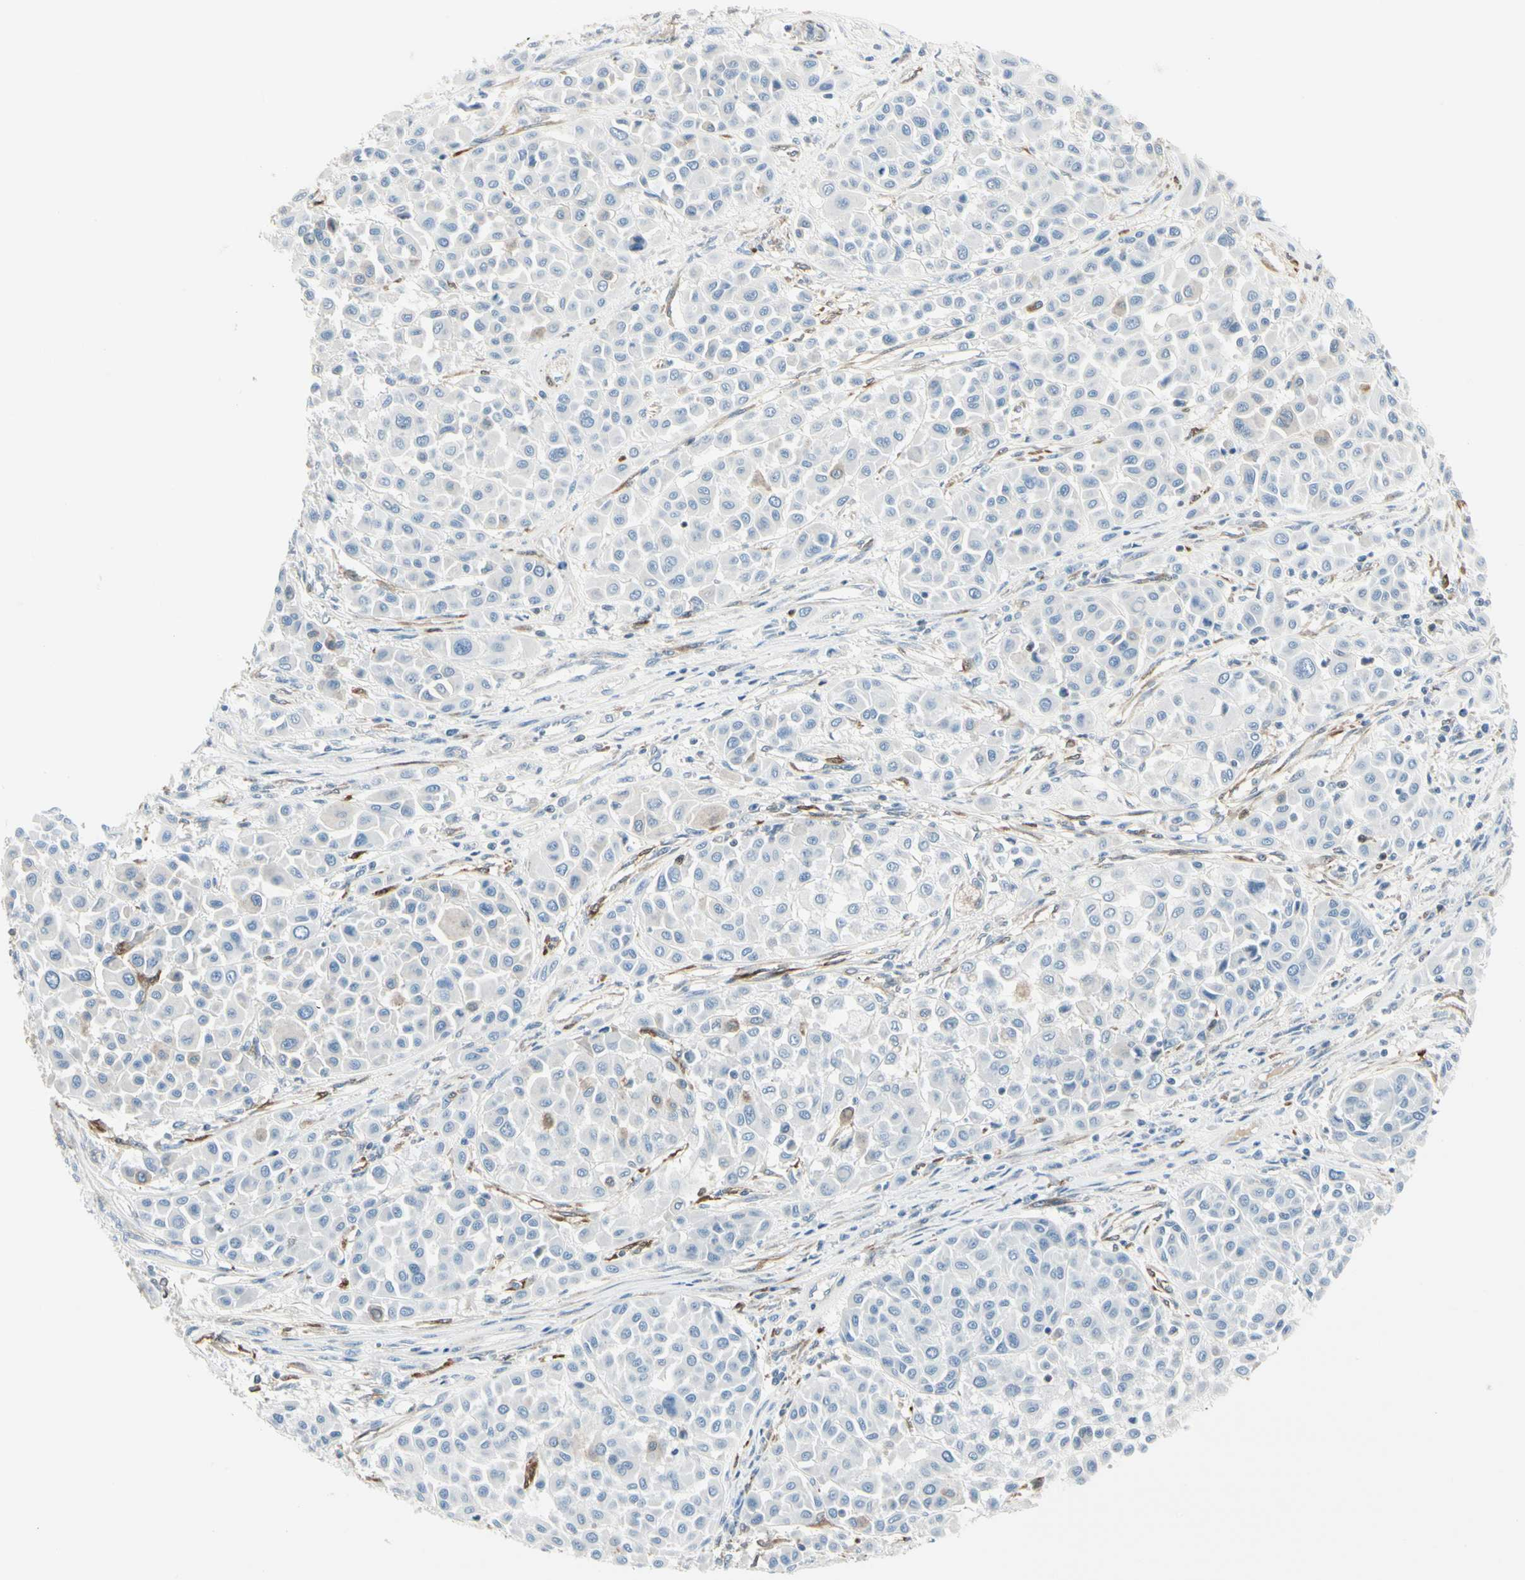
{"staining": {"intensity": "negative", "quantity": "none", "location": "none"}, "tissue": "melanoma", "cell_type": "Tumor cells", "image_type": "cancer", "snomed": [{"axis": "morphology", "description": "Malignant melanoma, Metastatic site"}, {"axis": "topography", "description": "Soft tissue"}], "caption": "Protein analysis of melanoma demonstrates no significant staining in tumor cells.", "gene": "TRAF1", "patient": {"sex": "male", "age": 41}}